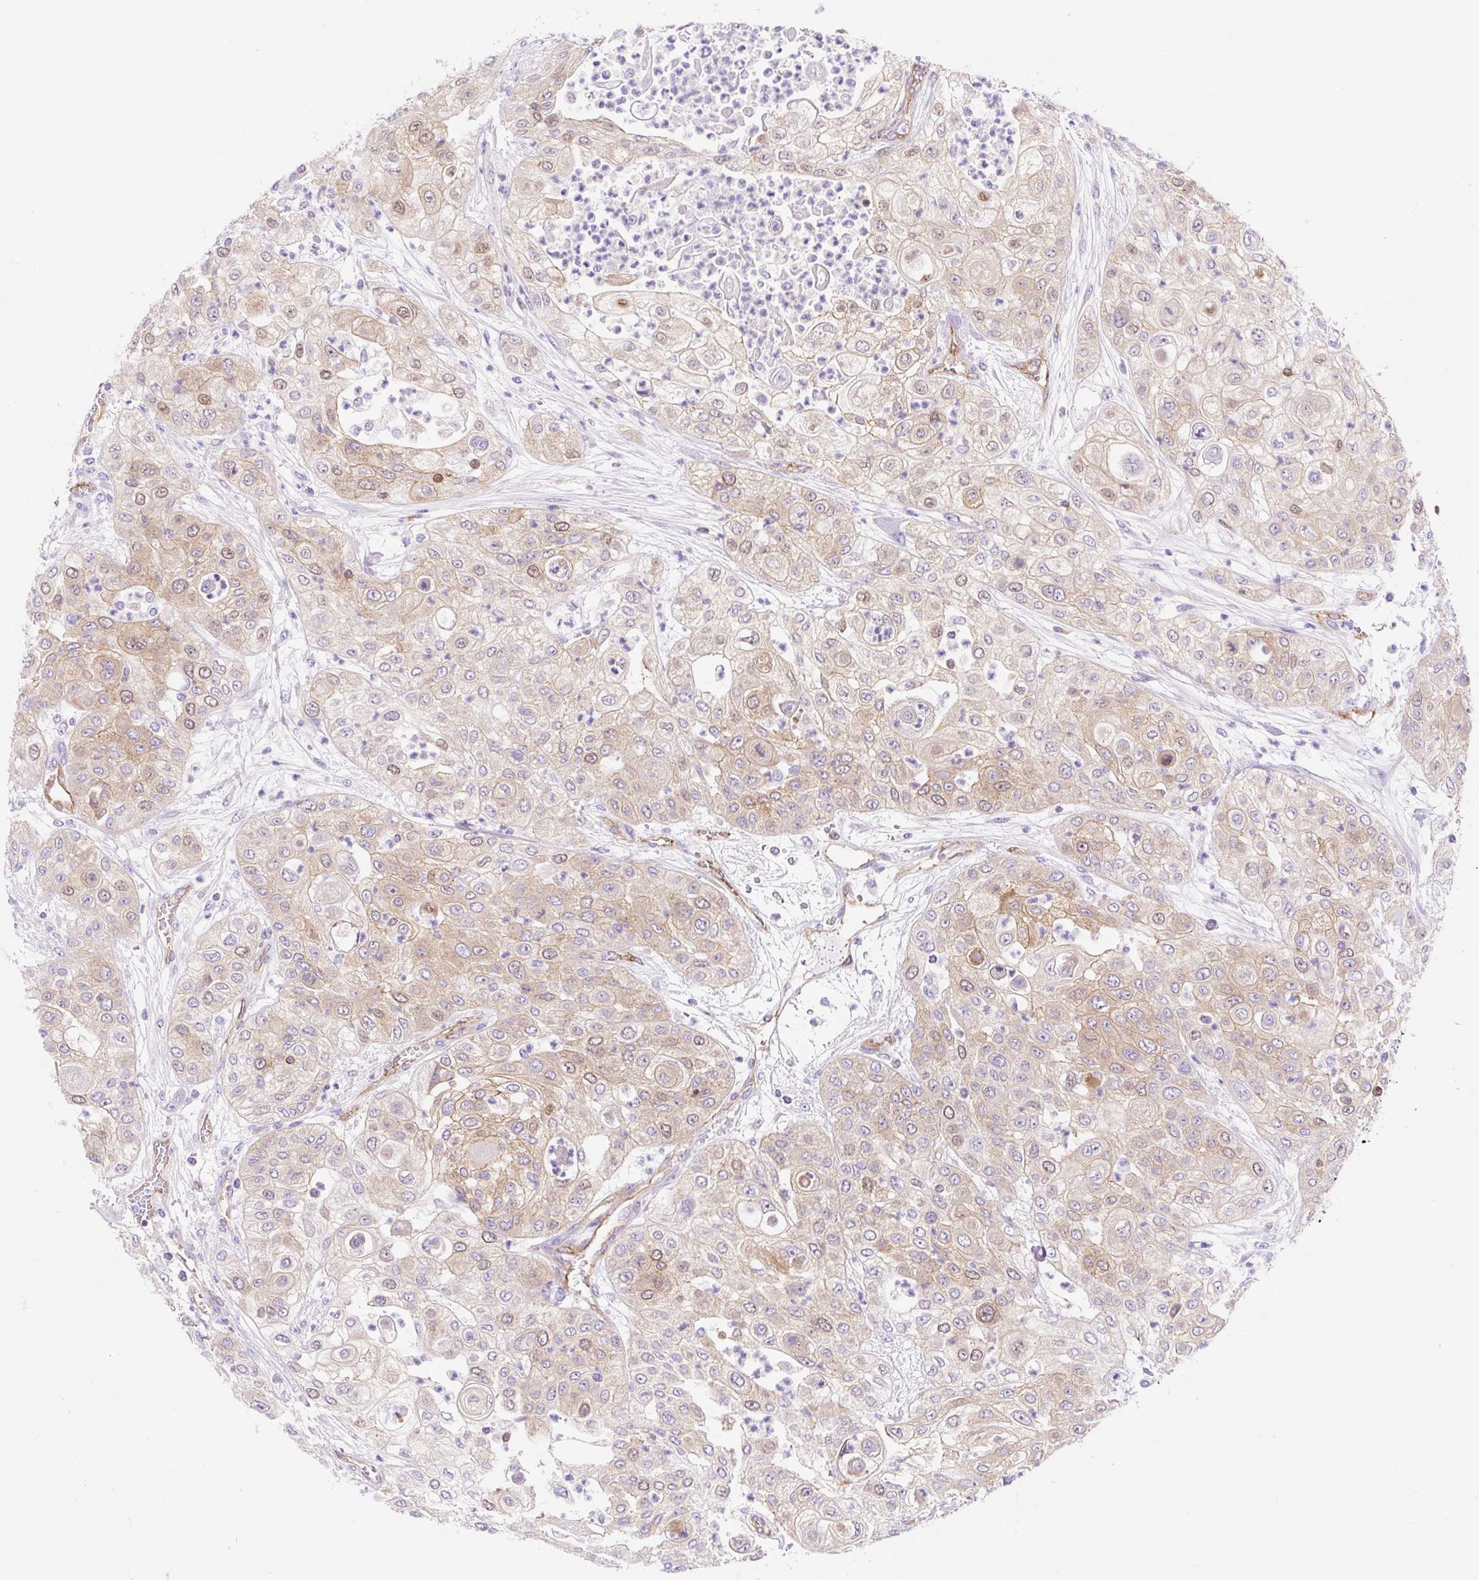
{"staining": {"intensity": "weak", "quantity": "25%-75%", "location": "cytoplasmic/membranous"}, "tissue": "urothelial cancer", "cell_type": "Tumor cells", "image_type": "cancer", "snomed": [{"axis": "morphology", "description": "Urothelial carcinoma, High grade"}, {"axis": "topography", "description": "Urinary bladder"}], "caption": "This image displays urothelial cancer stained with immunohistochemistry (IHC) to label a protein in brown. The cytoplasmic/membranous of tumor cells show weak positivity for the protein. Nuclei are counter-stained blue.", "gene": "HIP1R", "patient": {"sex": "female", "age": 79}}